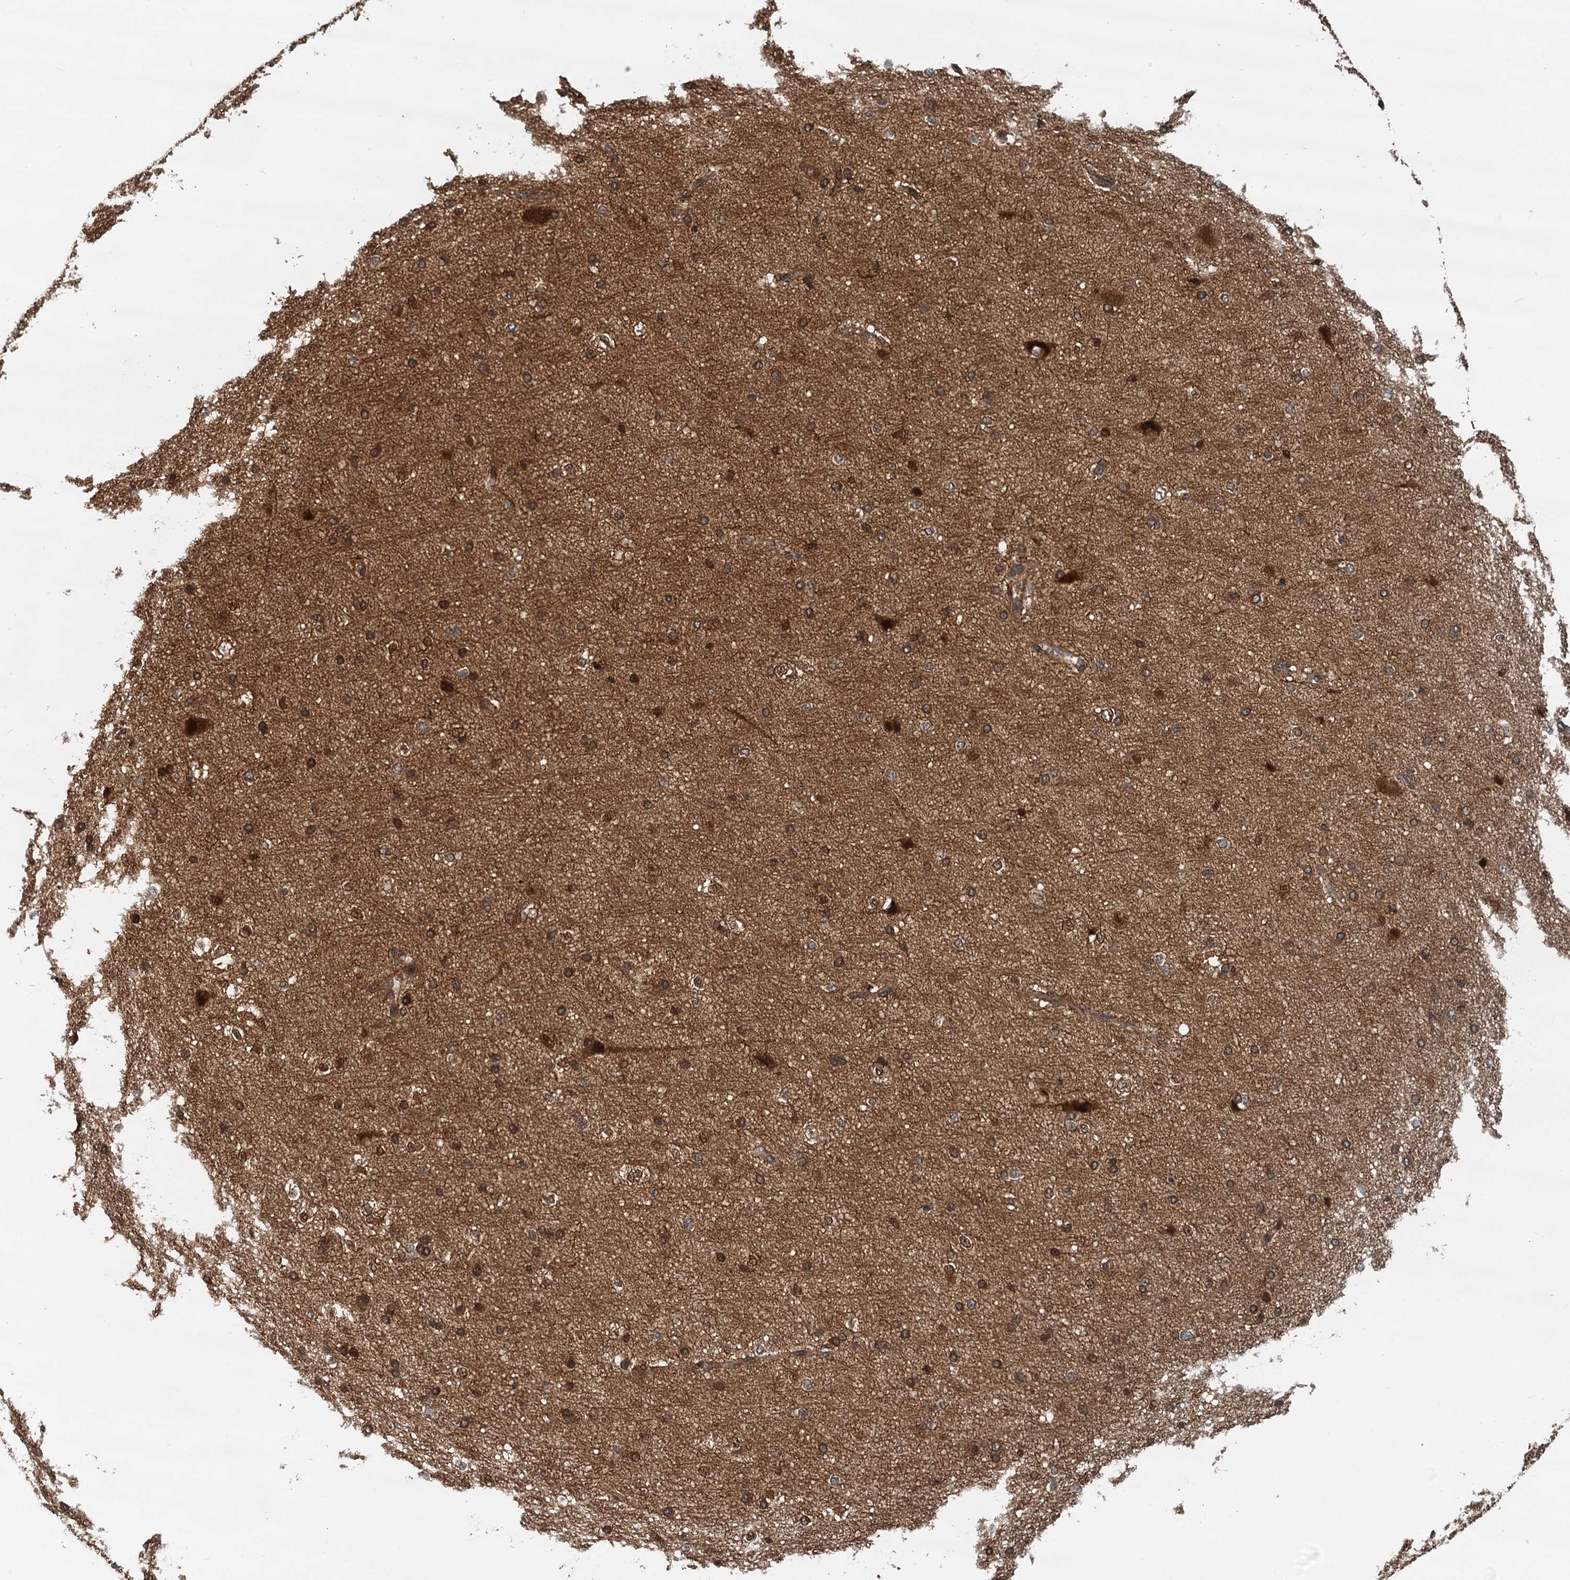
{"staining": {"intensity": "strong", "quantity": ">75%", "location": "cytoplasmic/membranous"}, "tissue": "cerebral cortex", "cell_type": "Endothelial cells", "image_type": "normal", "snomed": [{"axis": "morphology", "description": "Normal tissue, NOS"}, {"axis": "morphology", "description": "Developmental malformation"}, {"axis": "topography", "description": "Cerebral cortex"}], "caption": "Approximately >75% of endothelial cells in unremarkable cerebral cortex exhibit strong cytoplasmic/membranous protein staining as visualized by brown immunohistochemical staining.", "gene": "STUB1", "patient": {"sex": "female", "age": 30}}